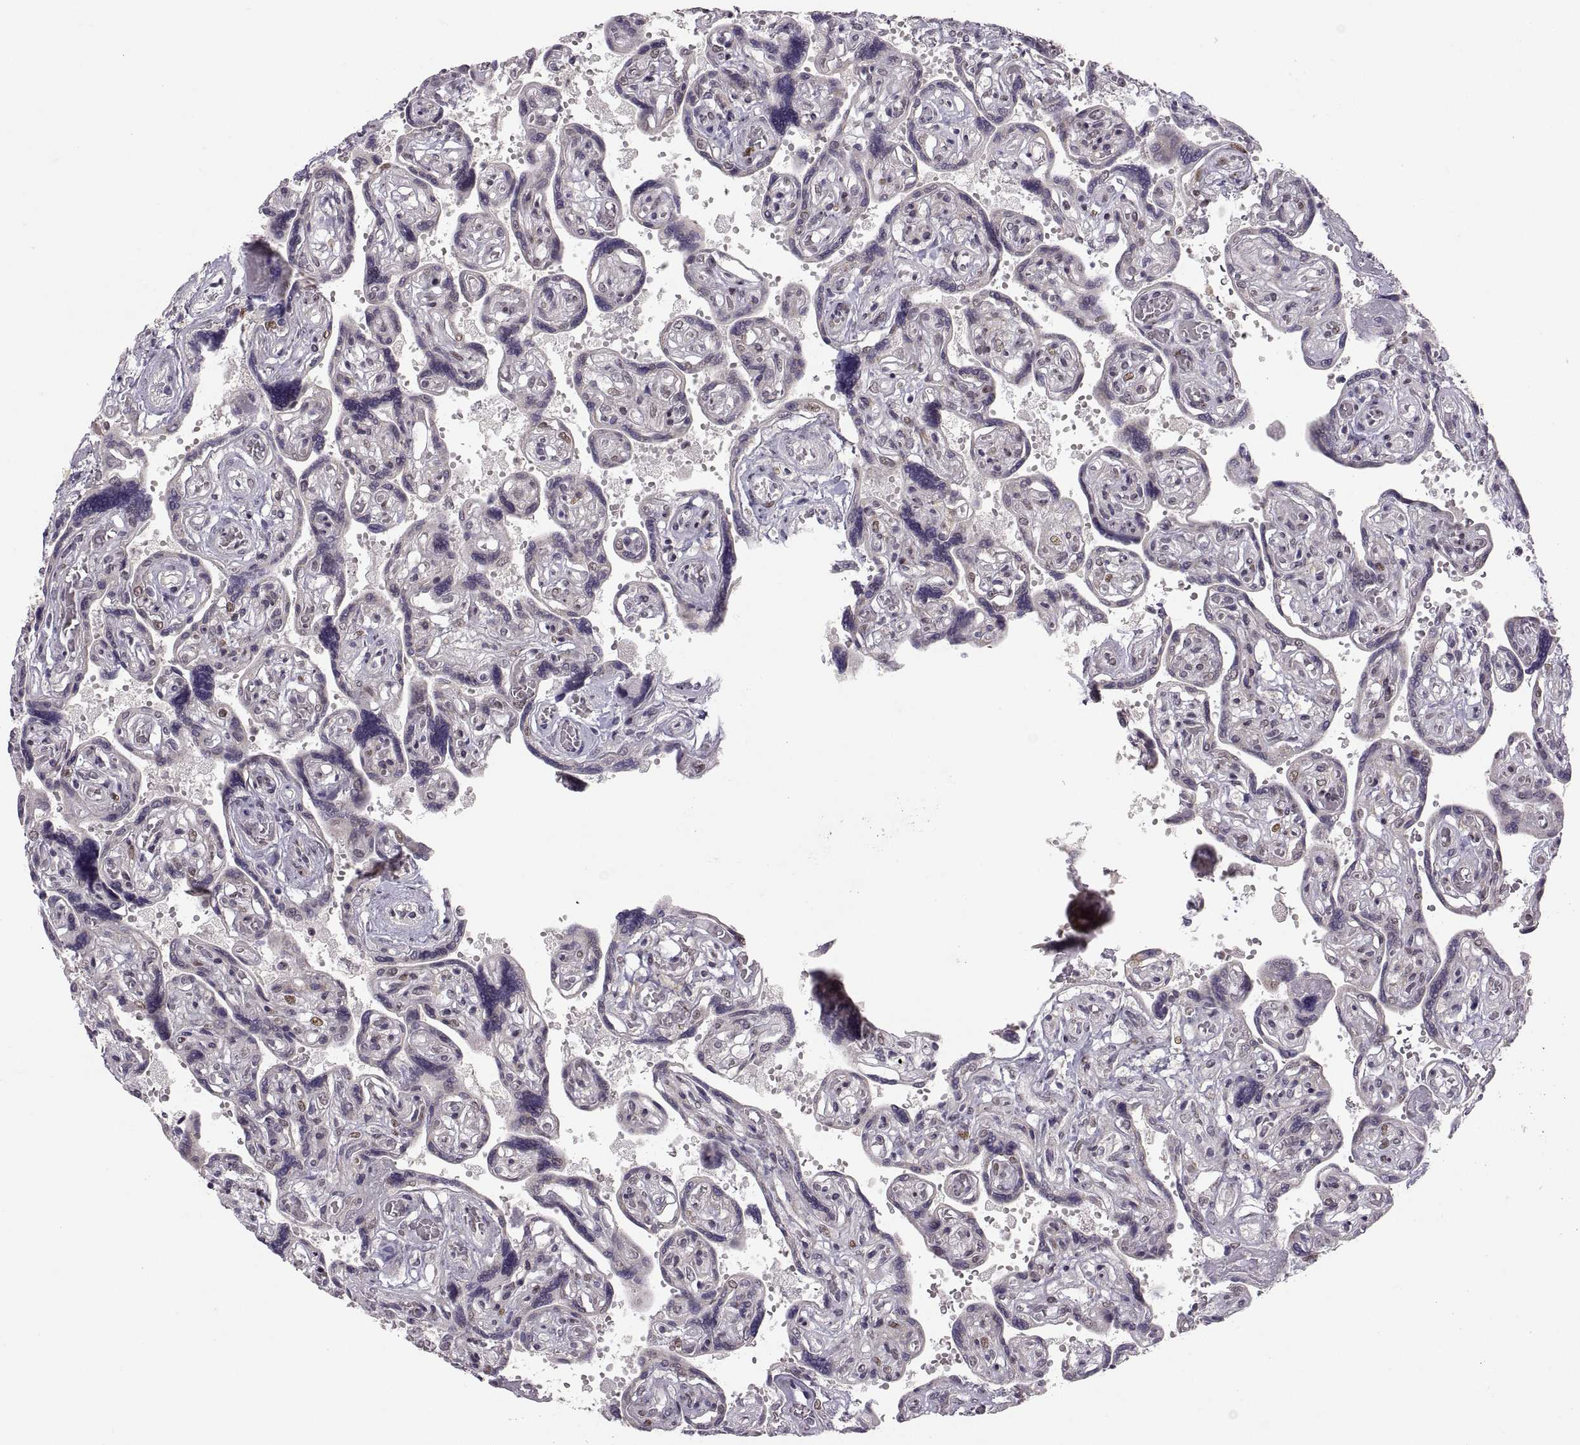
{"staining": {"intensity": "moderate", "quantity": "<25%", "location": "nuclear"}, "tissue": "placenta", "cell_type": "Decidual cells", "image_type": "normal", "snomed": [{"axis": "morphology", "description": "Normal tissue, NOS"}, {"axis": "topography", "description": "Placenta"}], "caption": "The photomicrograph demonstrates a brown stain indicating the presence of a protein in the nuclear of decidual cells in placenta. The protein is stained brown, and the nuclei are stained in blue (DAB IHC with brightfield microscopy, high magnification).", "gene": "SNAI1", "patient": {"sex": "female", "age": 32}}